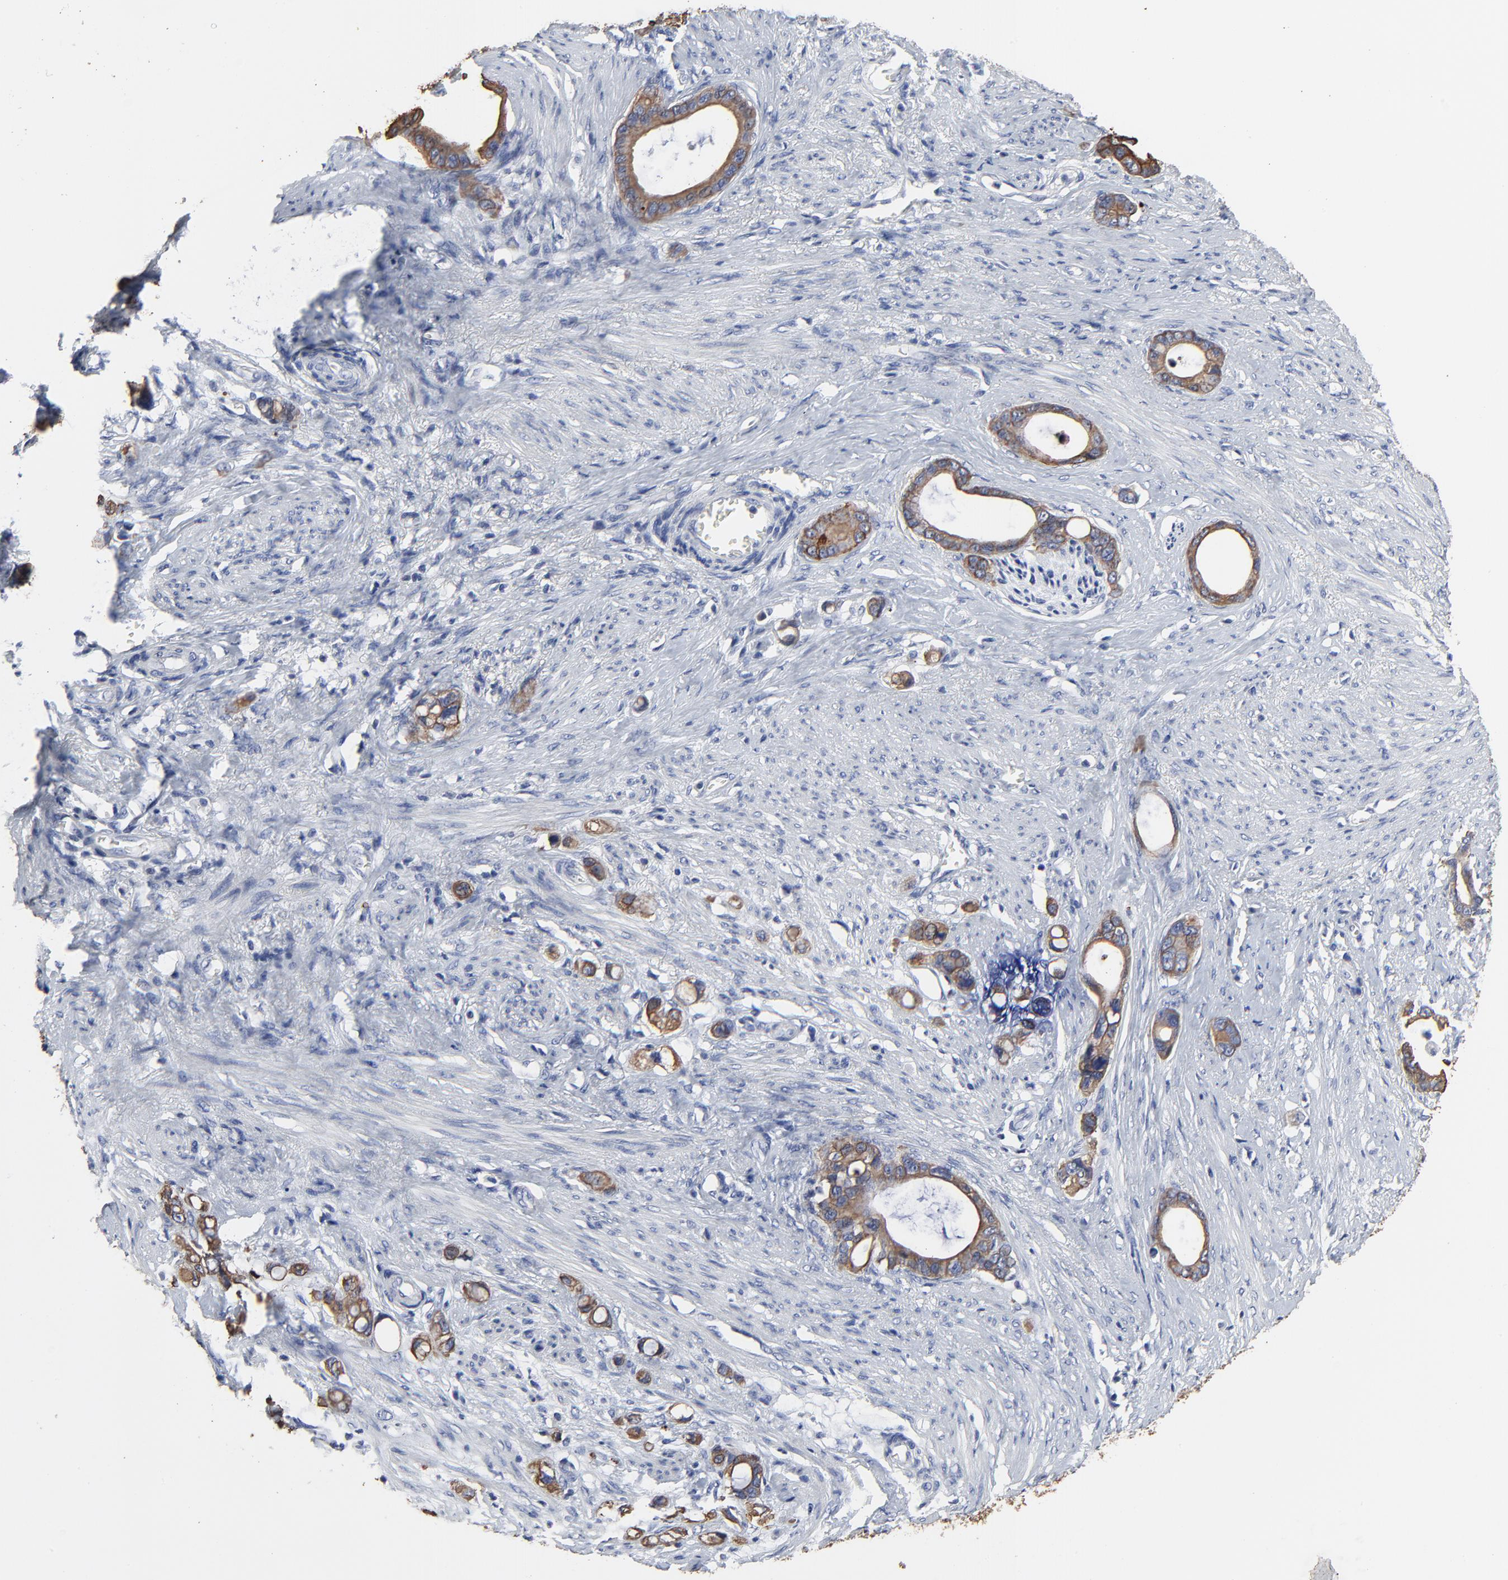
{"staining": {"intensity": "moderate", "quantity": ">75%", "location": "cytoplasmic/membranous"}, "tissue": "stomach cancer", "cell_type": "Tumor cells", "image_type": "cancer", "snomed": [{"axis": "morphology", "description": "Adenocarcinoma, NOS"}, {"axis": "topography", "description": "Stomach"}], "caption": "Immunohistochemistry (IHC) staining of stomach cancer (adenocarcinoma), which demonstrates medium levels of moderate cytoplasmic/membranous staining in approximately >75% of tumor cells indicating moderate cytoplasmic/membranous protein expression. The staining was performed using DAB (3,3'-diaminobenzidine) (brown) for protein detection and nuclei were counterstained in hematoxylin (blue).", "gene": "LNX1", "patient": {"sex": "female", "age": 75}}